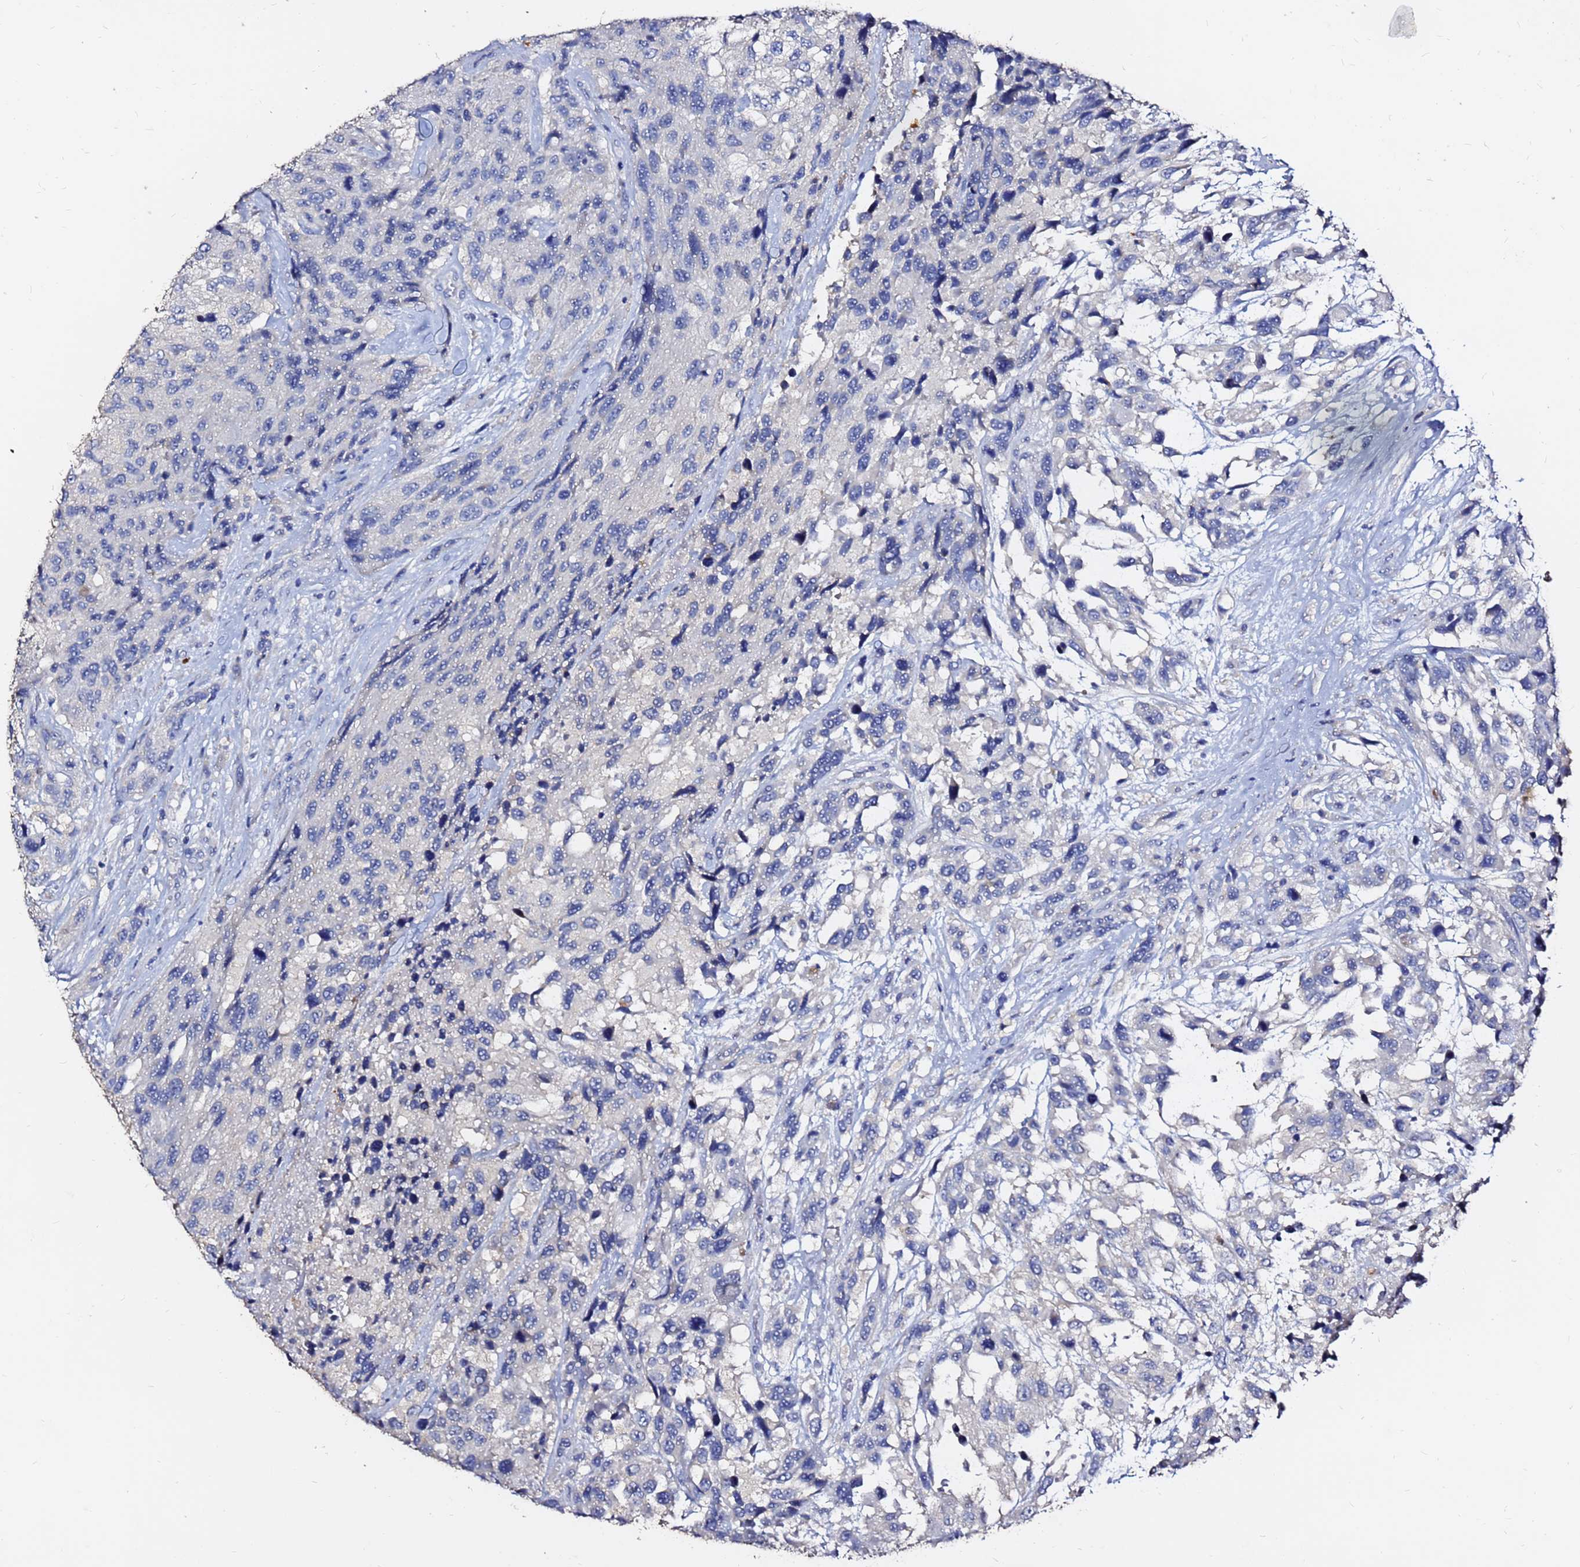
{"staining": {"intensity": "negative", "quantity": "none", "location": "none"}, "tissue": "urothelial cancer", "cell_type": "Tumor cells", "image_type": "cancer", "snomed": [{"axis": "morphology", "description": "Urothelial carcinoma, High grade"}, {"axis": "topography", "description": "Urinary bladder"}], "caption": "High magnification brightfield microscopy of urothelial cancer stained with DAB (brown) and counterstained with hematoxylin (blue): tumor cells show no significant staining. Nuclei are stained in blue.", "gene": "FAM183A", "patient": {"sex": "female", "age": 70}}